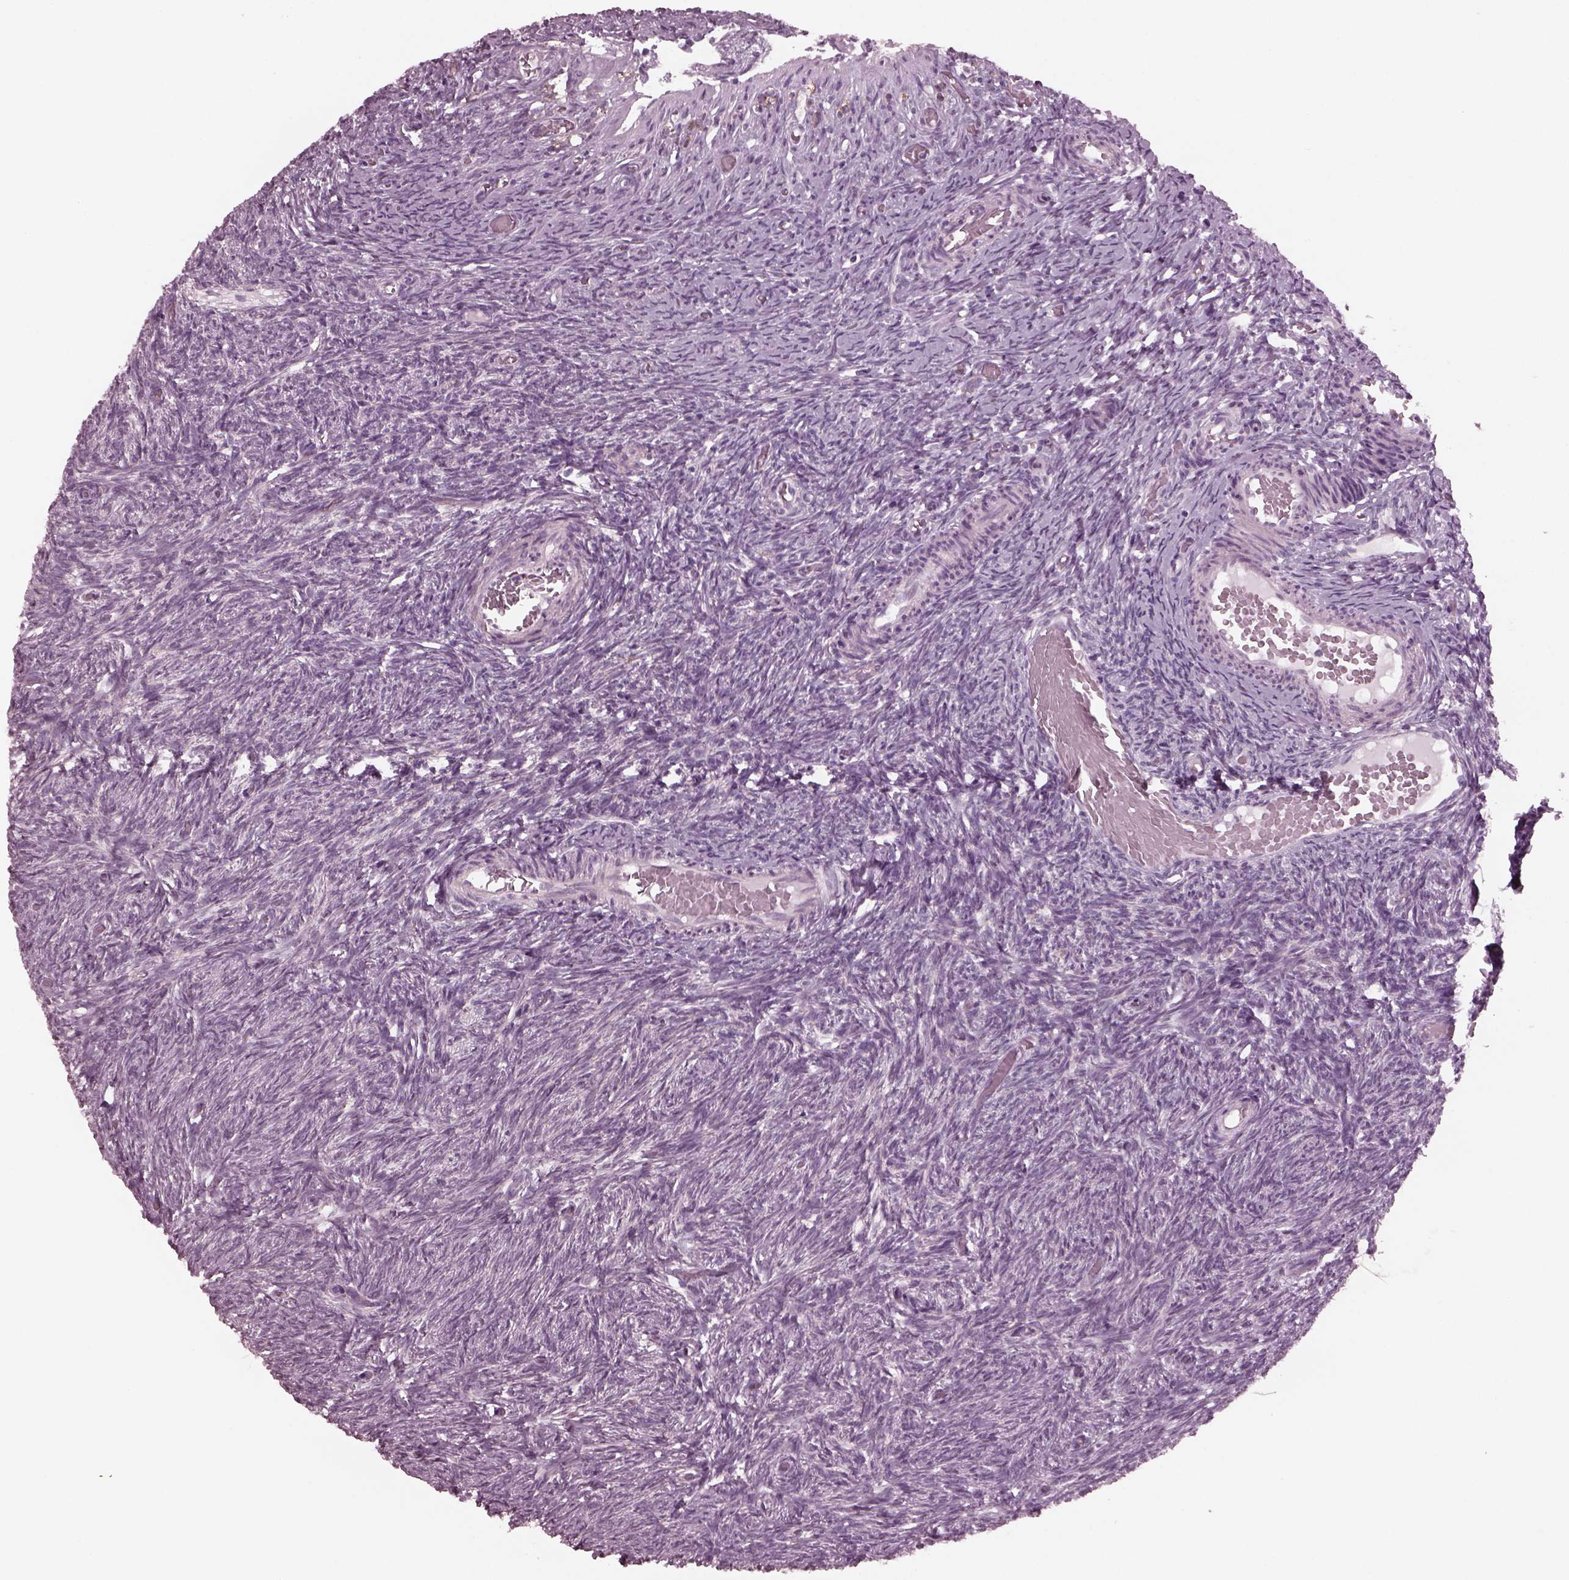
{"staining": {"intensity": "negative", "quantity": "none", "location": "none"}, "tissue": "ovary", "cell_type": "Ovarian stroma cells", "image_type": "normal", "snomed": [{"axis": "morphology", "description": "Normal tissue, NOS"}, {"axis": "topography", "description": "Ovary"}], "caption": "The photomicrograph reveals no significant staining in ovarian stroma cells of ovary. (DAB (3,3'-diaminobenzidine) IHC, high magnification).", "gene": "CELSR3", "patient": {"sex": "female", "age": 39}}